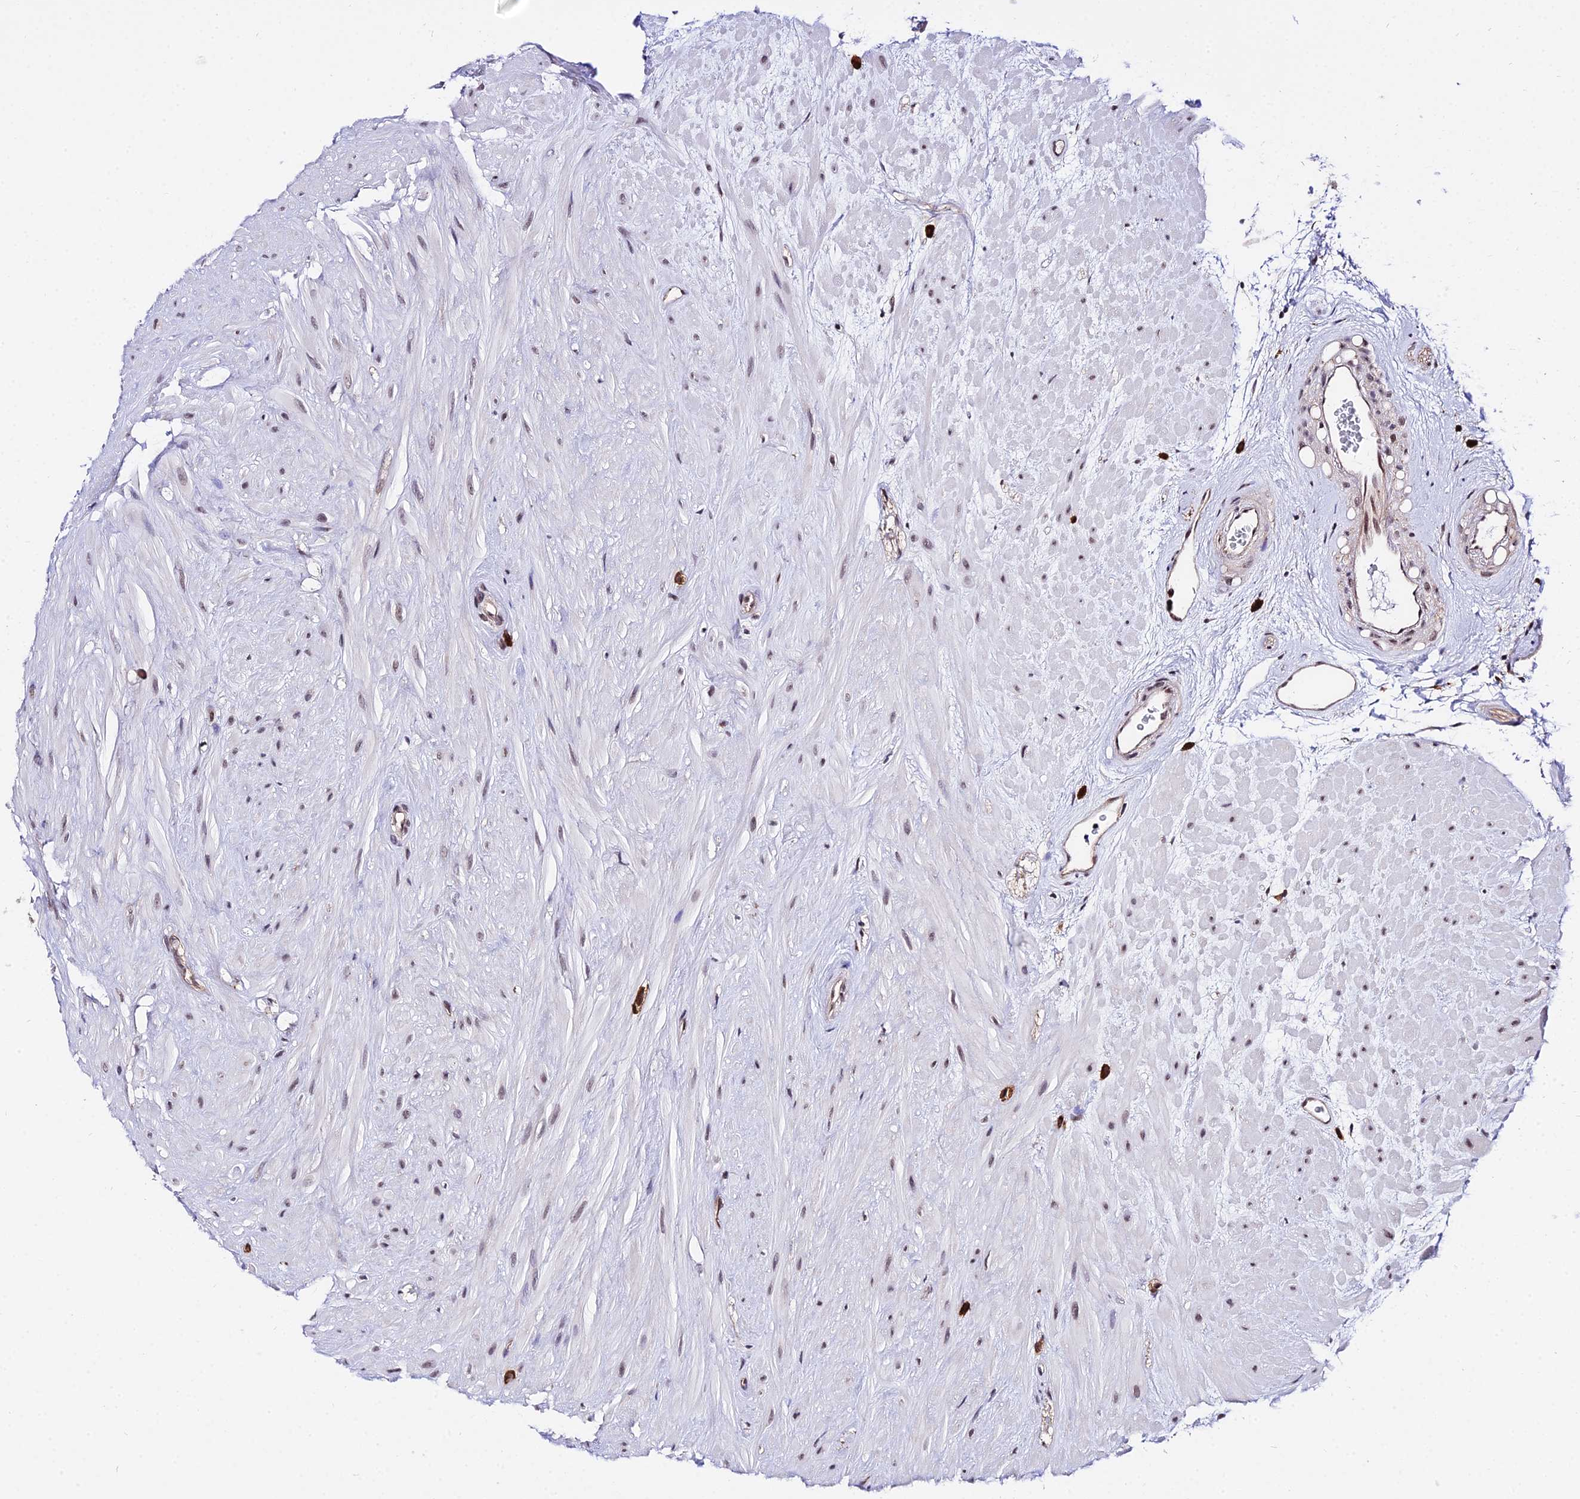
{"staining": {"intensity": "moderate", "quantity": ">75%", "location": "nuclear"}, "tissue": "seminal vesicle", "cell_type": "Glandular cells", "image_type": "normal", "snomed": [{"axis": "morphology", "description": "Normal tissue, NOS"}, {"axis": "topography", "description": "Seminal veicle"}], "caption": "Seminal vesicle stained with DAB IHC displays medium levels of moderate nuclear staining in approximately >75% of glandular cells. (IHC, brightfield microscopy, high magnification).", "gene": "POLR2I", "patient": {"sex": "male", "age": 80}}